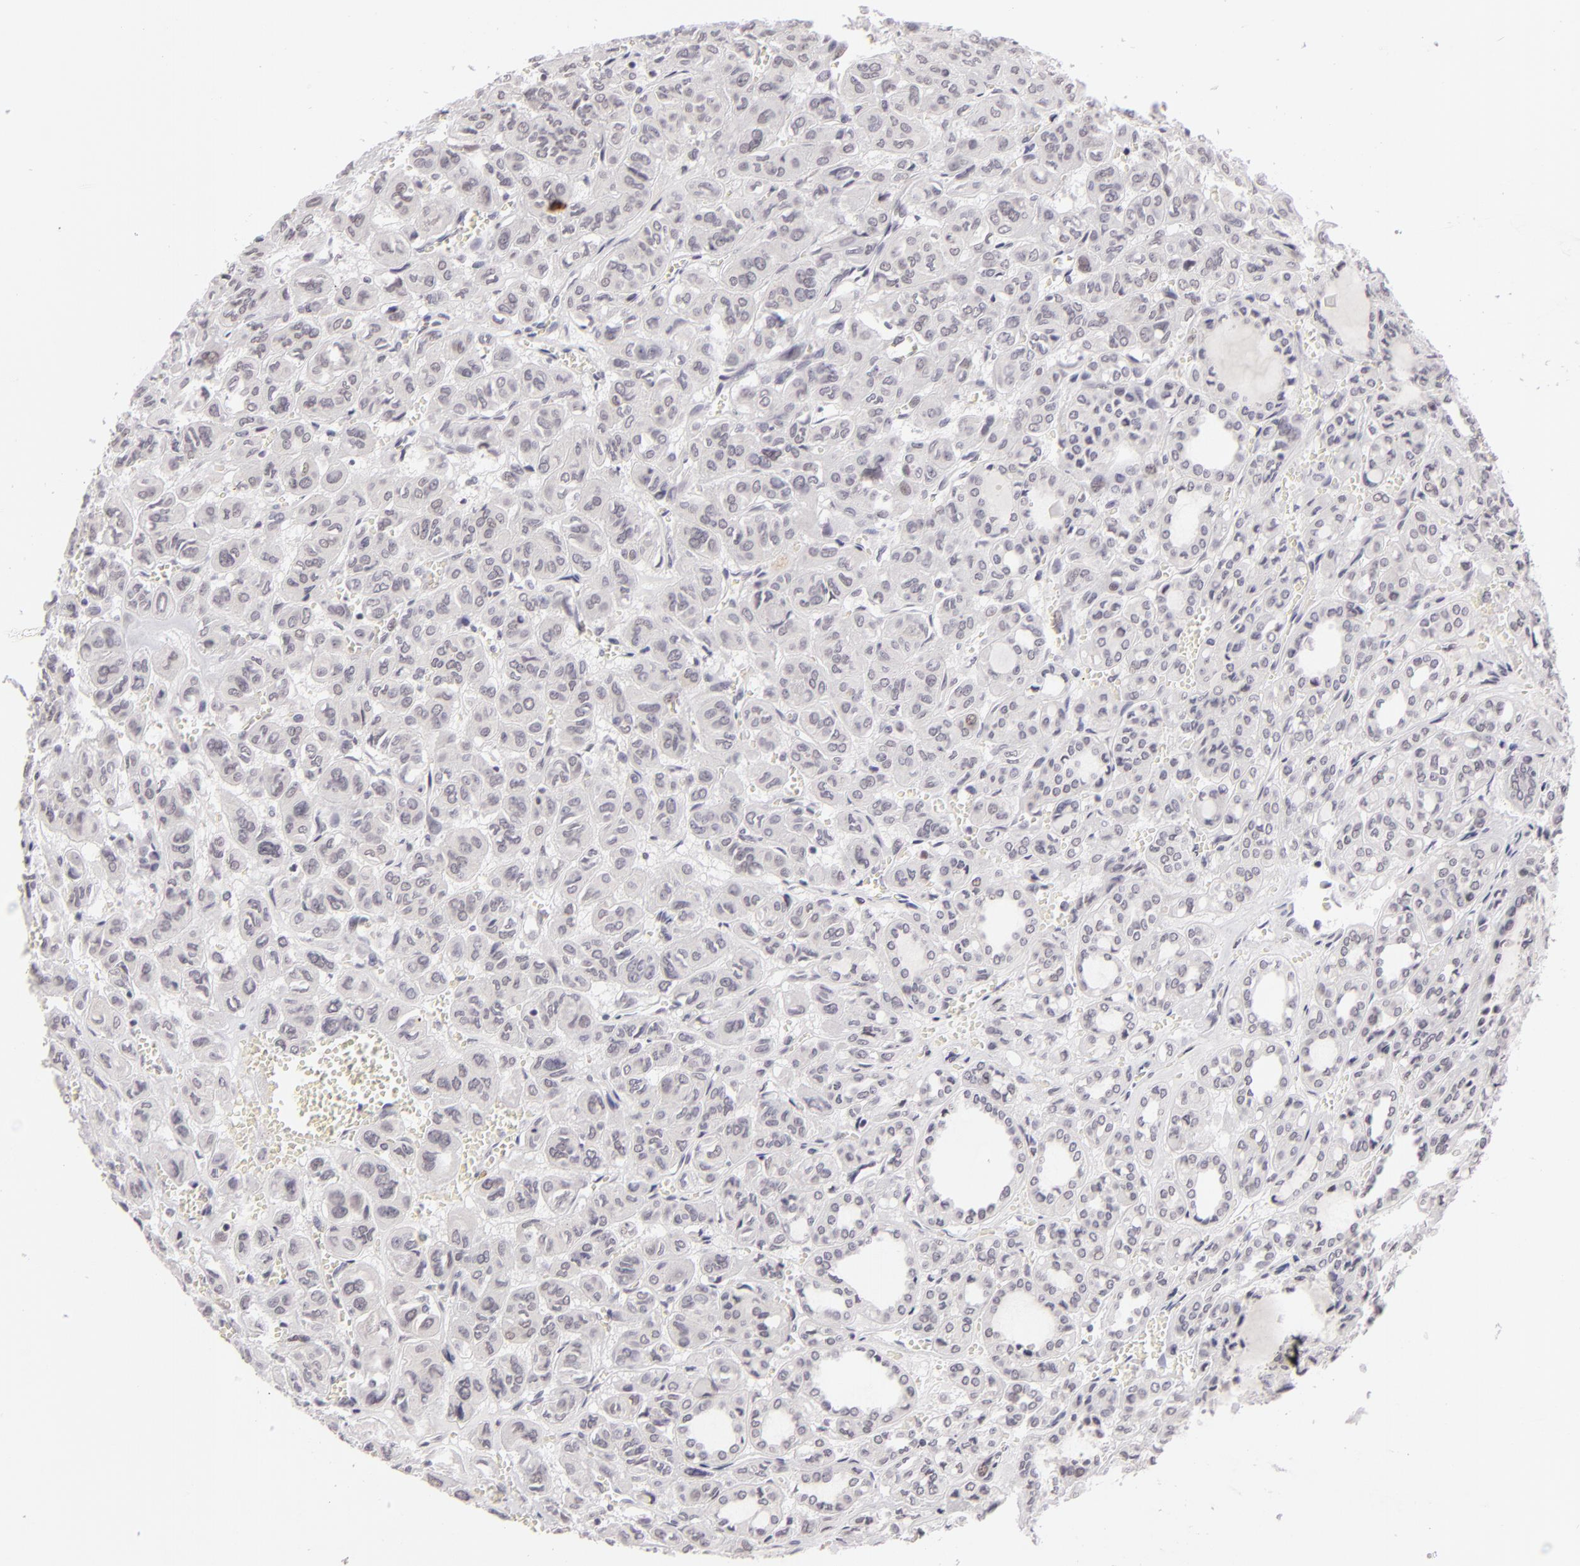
{"staining": {"intensity": "negative", "quantity": "none", "location": "none"}, "tissue": "thyroid cancer", "cell_type": "Tumor cells", "image_type": "cancer", "snomed": [{"axis": "morphology", "description": "Follicular adenoma carcinoma, NOS"}, {"axis": "topography", "description": "Thyroid gland"}], "caption": "There is no significant expression in tumor cells of follicular adenoma carcinoma (thyroid).", "gene": "ZNF205", "patient": {"sex": "female", "age": 71}}